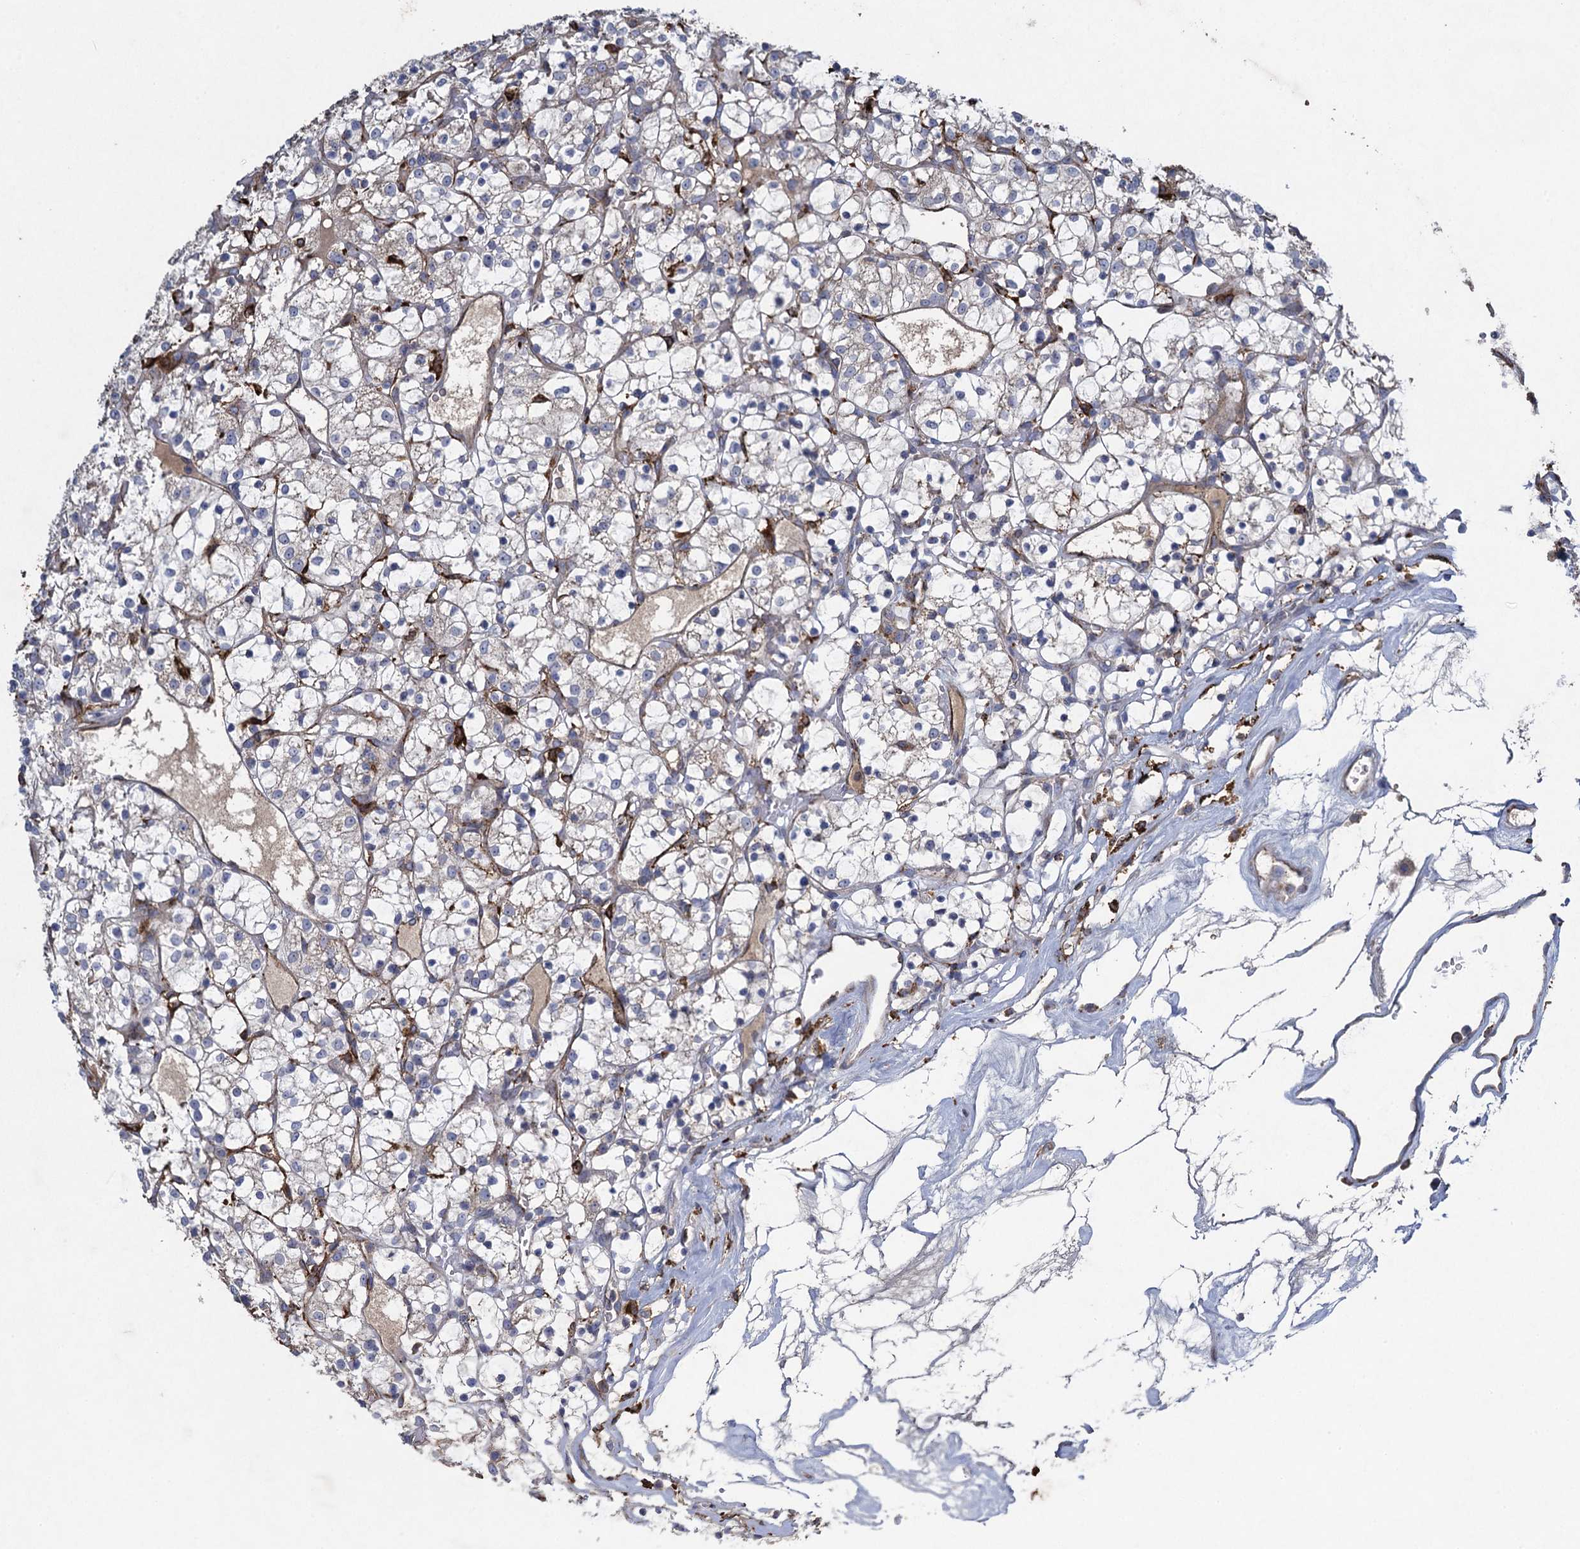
{"staining": {"intensity": "negative", "quantity": "none", "location": "none"}, "tissue": "renal cancer", "cell_type": "Tumor cells", "image_type": "cancer", "snomed": [{"axis": "morphology", "description": "Adenocarcinoma, NOS"}, {"axis": "topography", "description": "Kidney"}], "caption": "Tumor cells are negative for protein expression in human adenocarcinoma (renal).", "gene": "TXNDC11", "patient": {"sex": "female", "age": 69}}